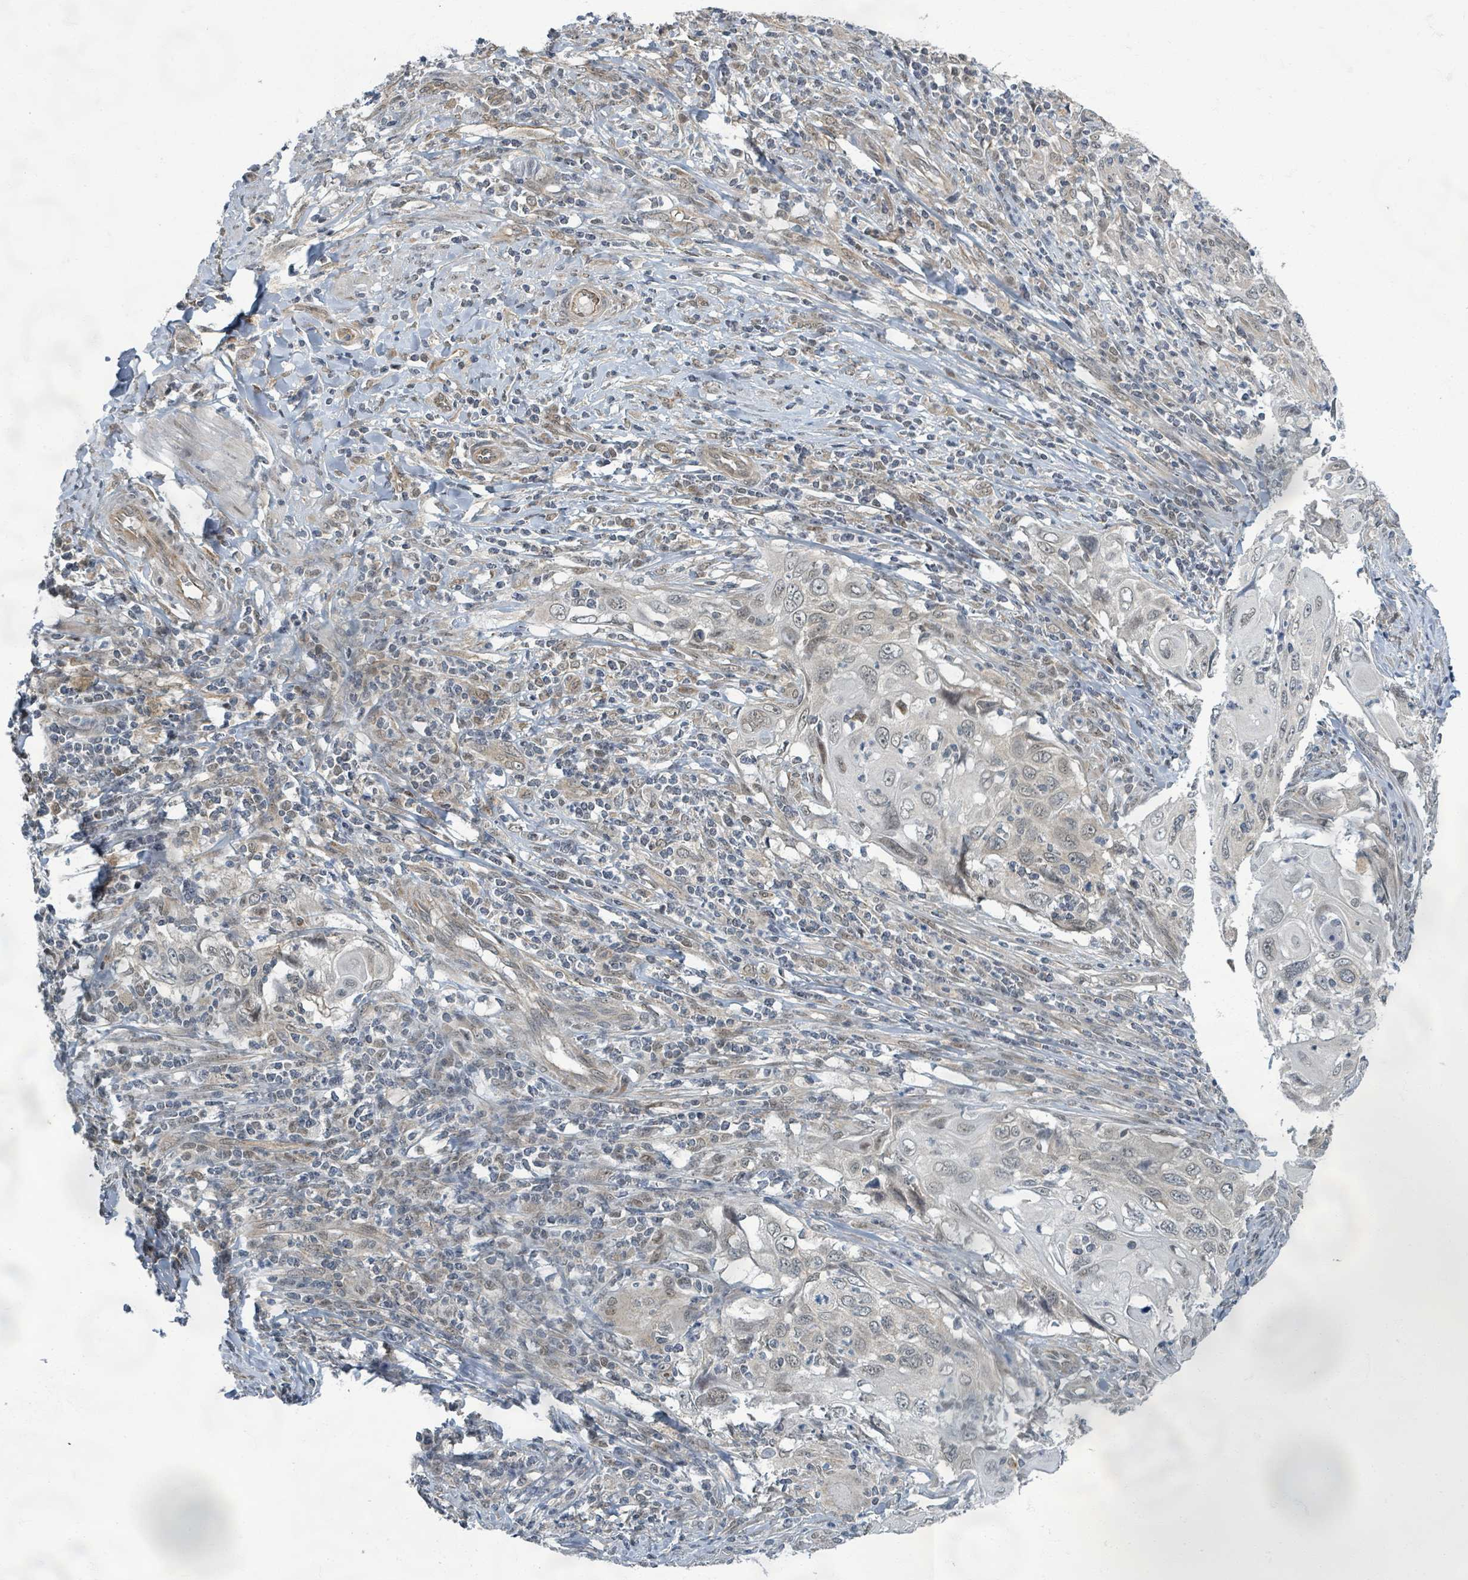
{"staining": {"intensity": "weak", "quantity": "<25%", "location": "nuclear"}, "tissue": "cervical cancer", "cell_type": "Tumor cells", "image_type": "cancer", "snomed": [{"axis": "morphology", "description": "Squamous cell carcinoma, NOS"}, {"axis": "topography", "description": "Cervix"}], "caption": "The micrograph reveals no significant expression in tumor cells of cervical cancer.", "gene": "INTS15", "patient": {"sex": "female", "age": 70}}